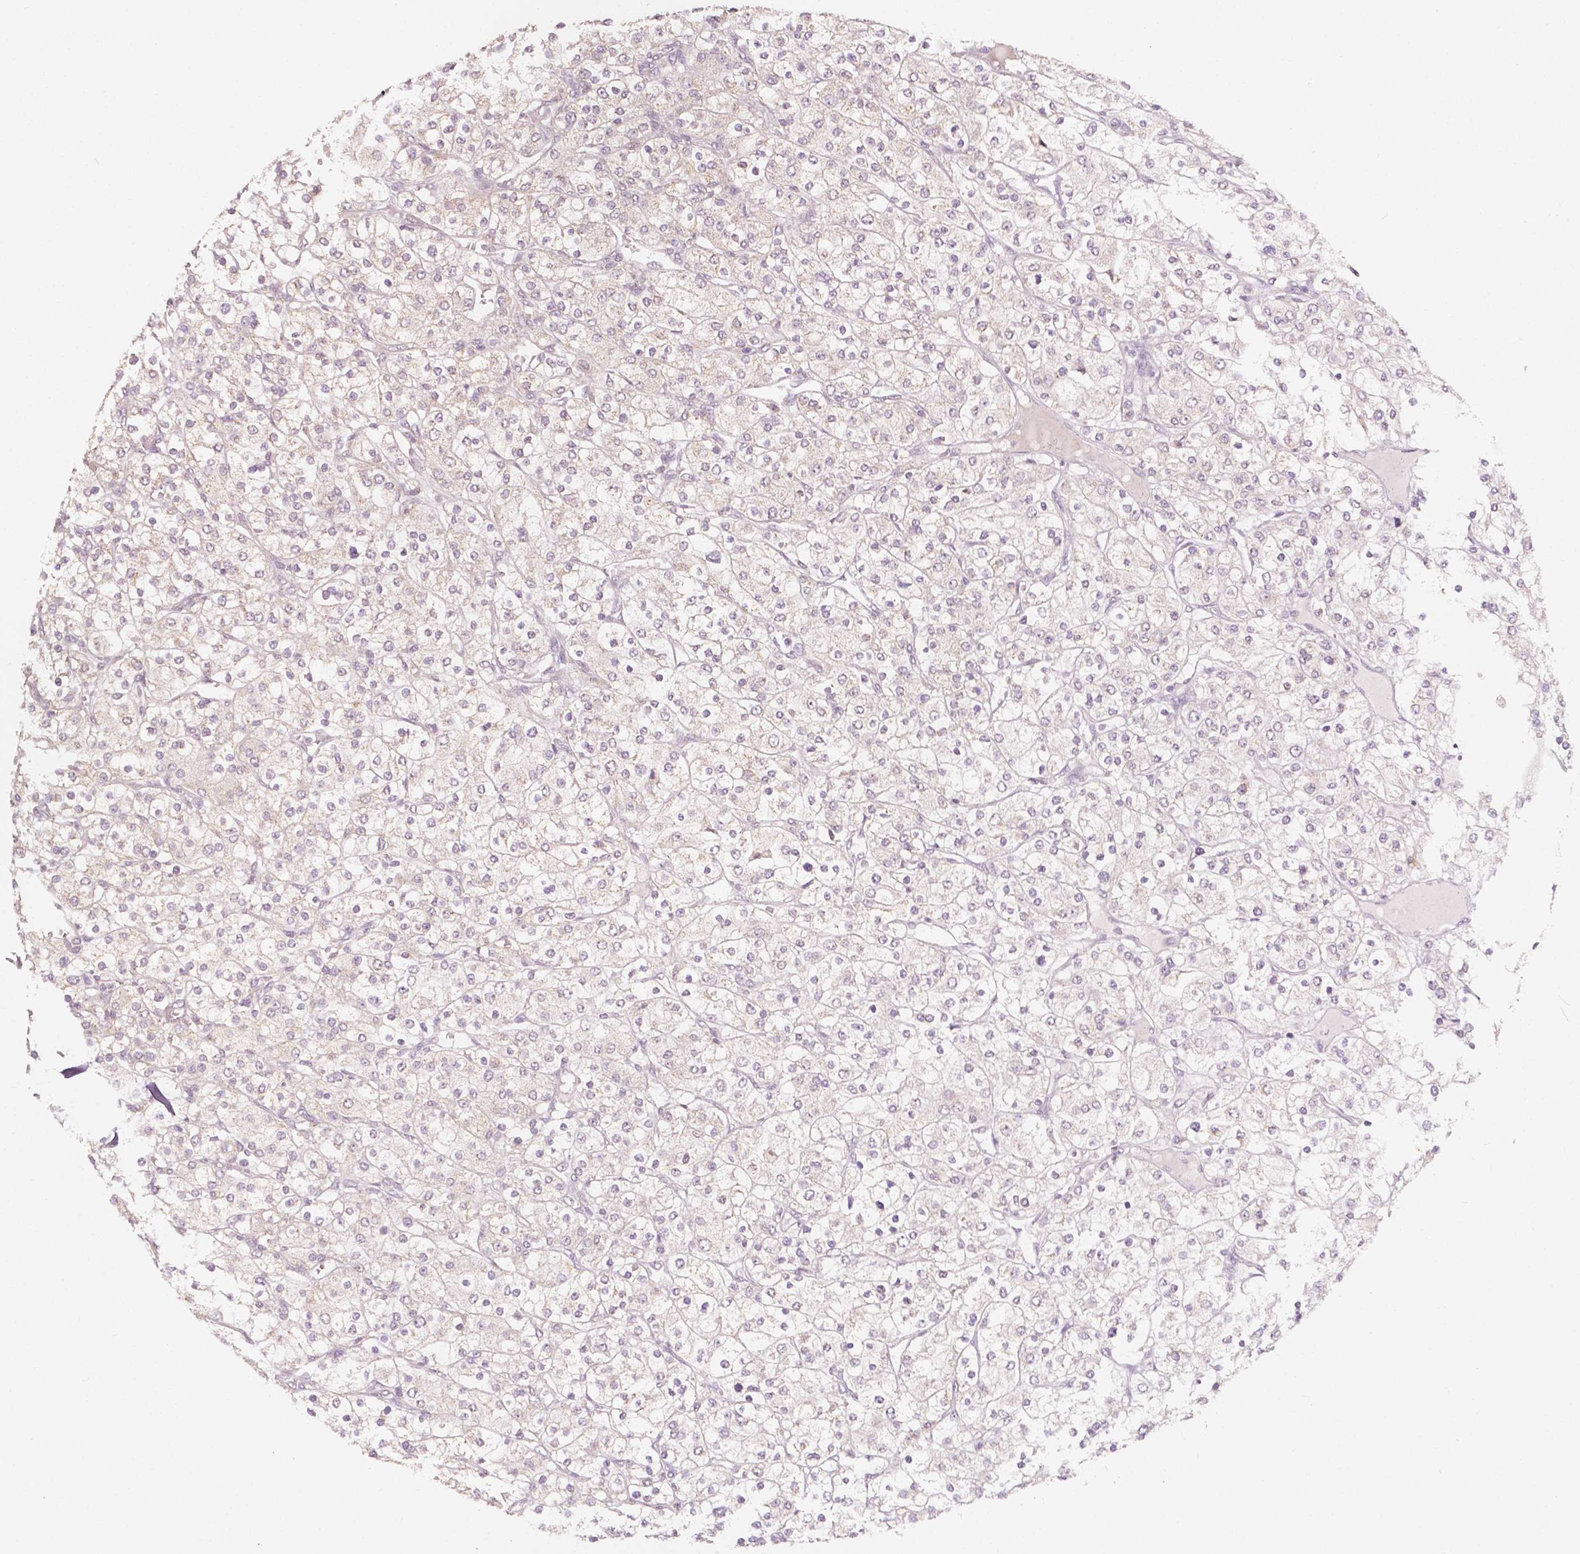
{"staining": {"intensity": "negative", "quantity": "none", "location": "none"}, "tissue": "renal cancer", "cell_type": "Tumor cells", "image_type": "cancer", "snomed": [{"axis": "morphology", "description": "Adenocarcinoma, NOS"}, {"axis": "topography", "description": "Kidney"}], "caption": "This is a image of immunohistochemistry (IHC) staining of renal cancer, which shows no staining in tumor cells.", "gene": "EBAG9", "patient": {"sex": "male", "age": 80}}